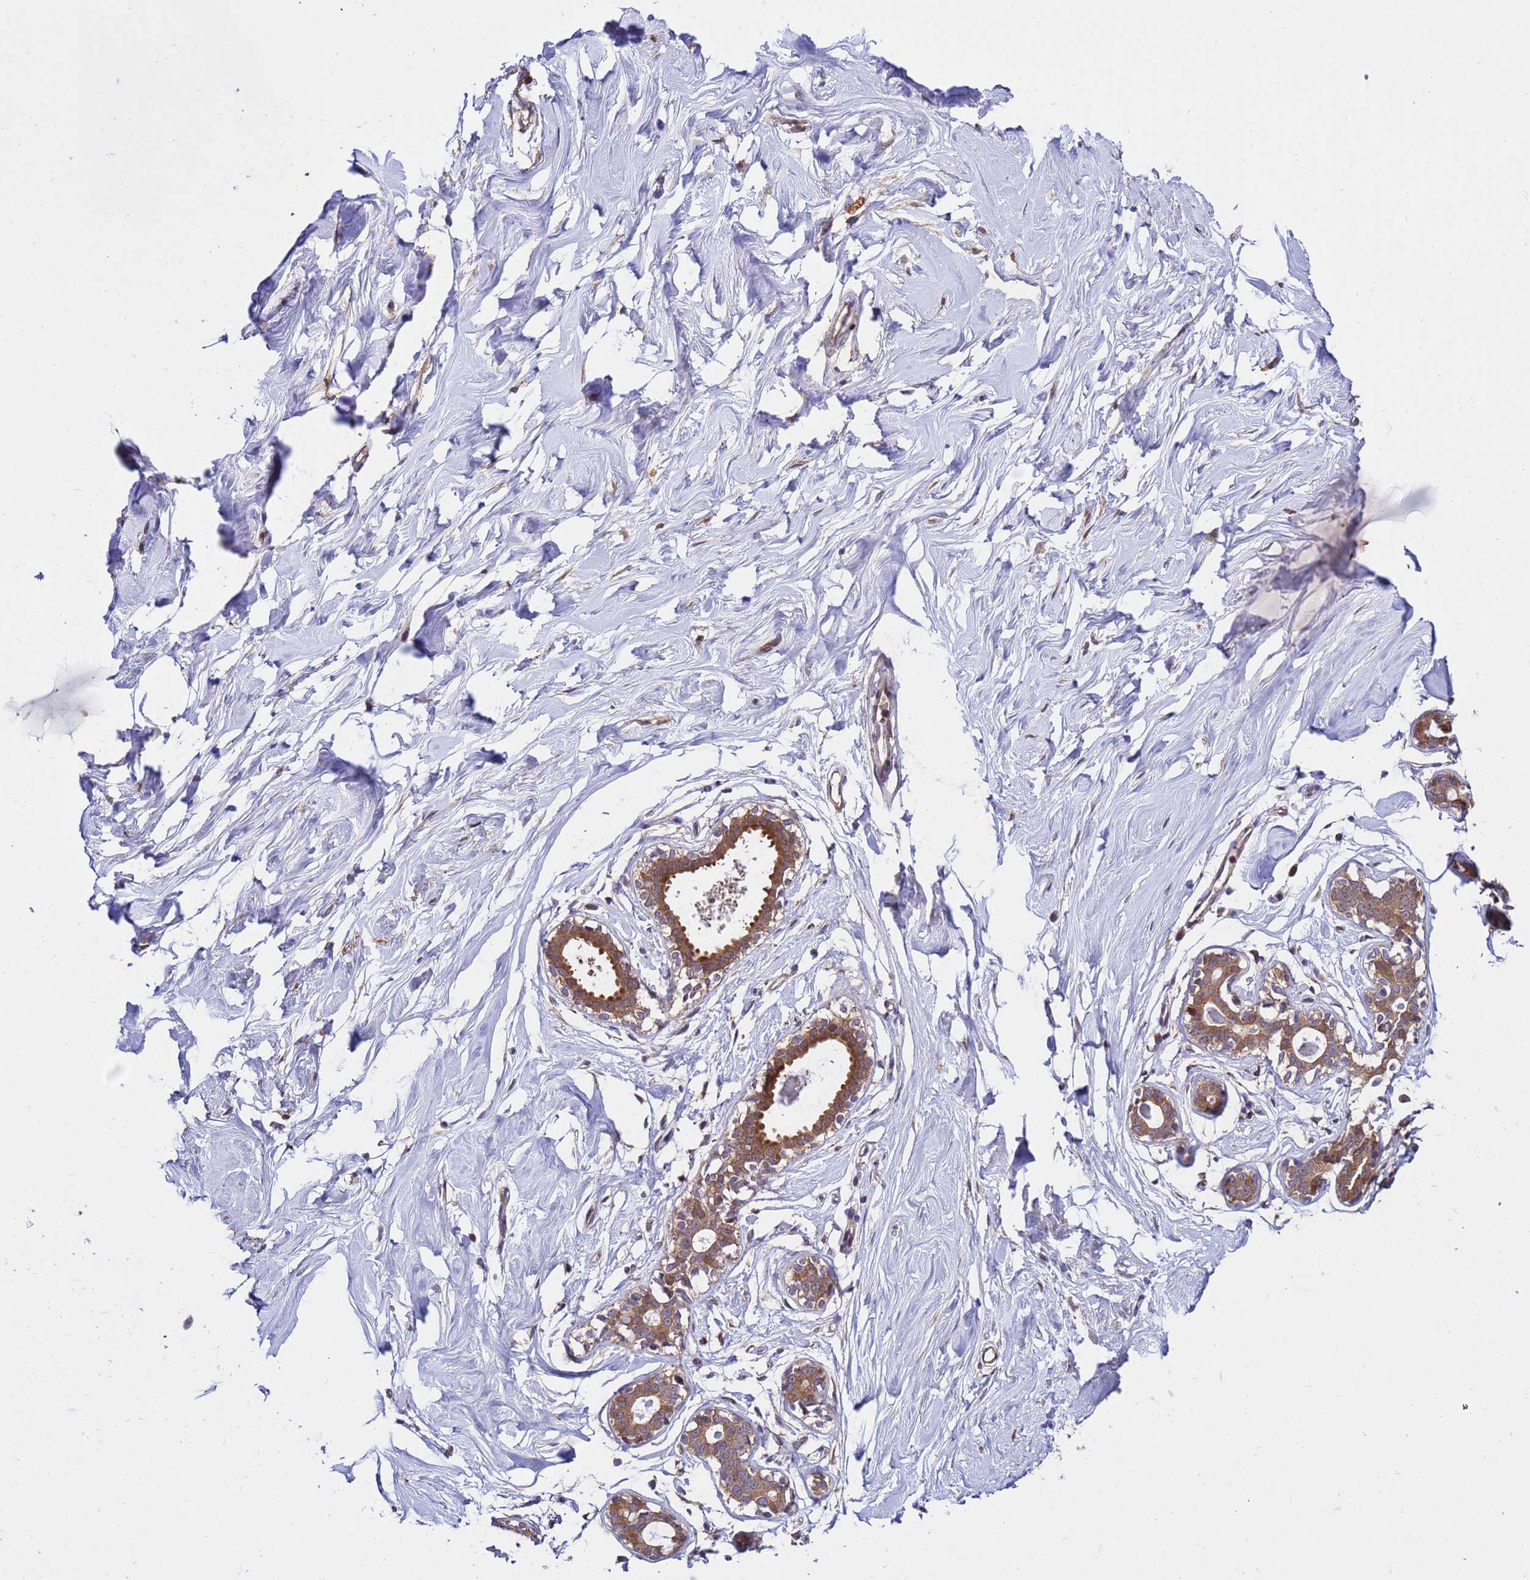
{"staining": {"intensity": "moderate", "quantity": ">75%", "location": "cytoplasmic/membranous"}, "tissue": "breast", "cell_type": "Glandular cells", "image_type": "normal", "snomed": [{"axis": "morphology", "description": "Normal tissue, NOS"}, {"axis": "morphology", "description": "Adenoma, NOS"}, {"axis": "topography", "description": "Breast"}], "caption": "The photomicrograph reveals staining of unremarkable breast, revealing moderate cytoplasmic/membranous protein expression (brown color) within glandular cells. The staining was performed using DAB to visualize the protein expression in brown, while the nuclei were stained in blue with hematoxylin (Magnification: 20x).", "gene": "GET3", "patient": {"sex": "female", "age": 23}}